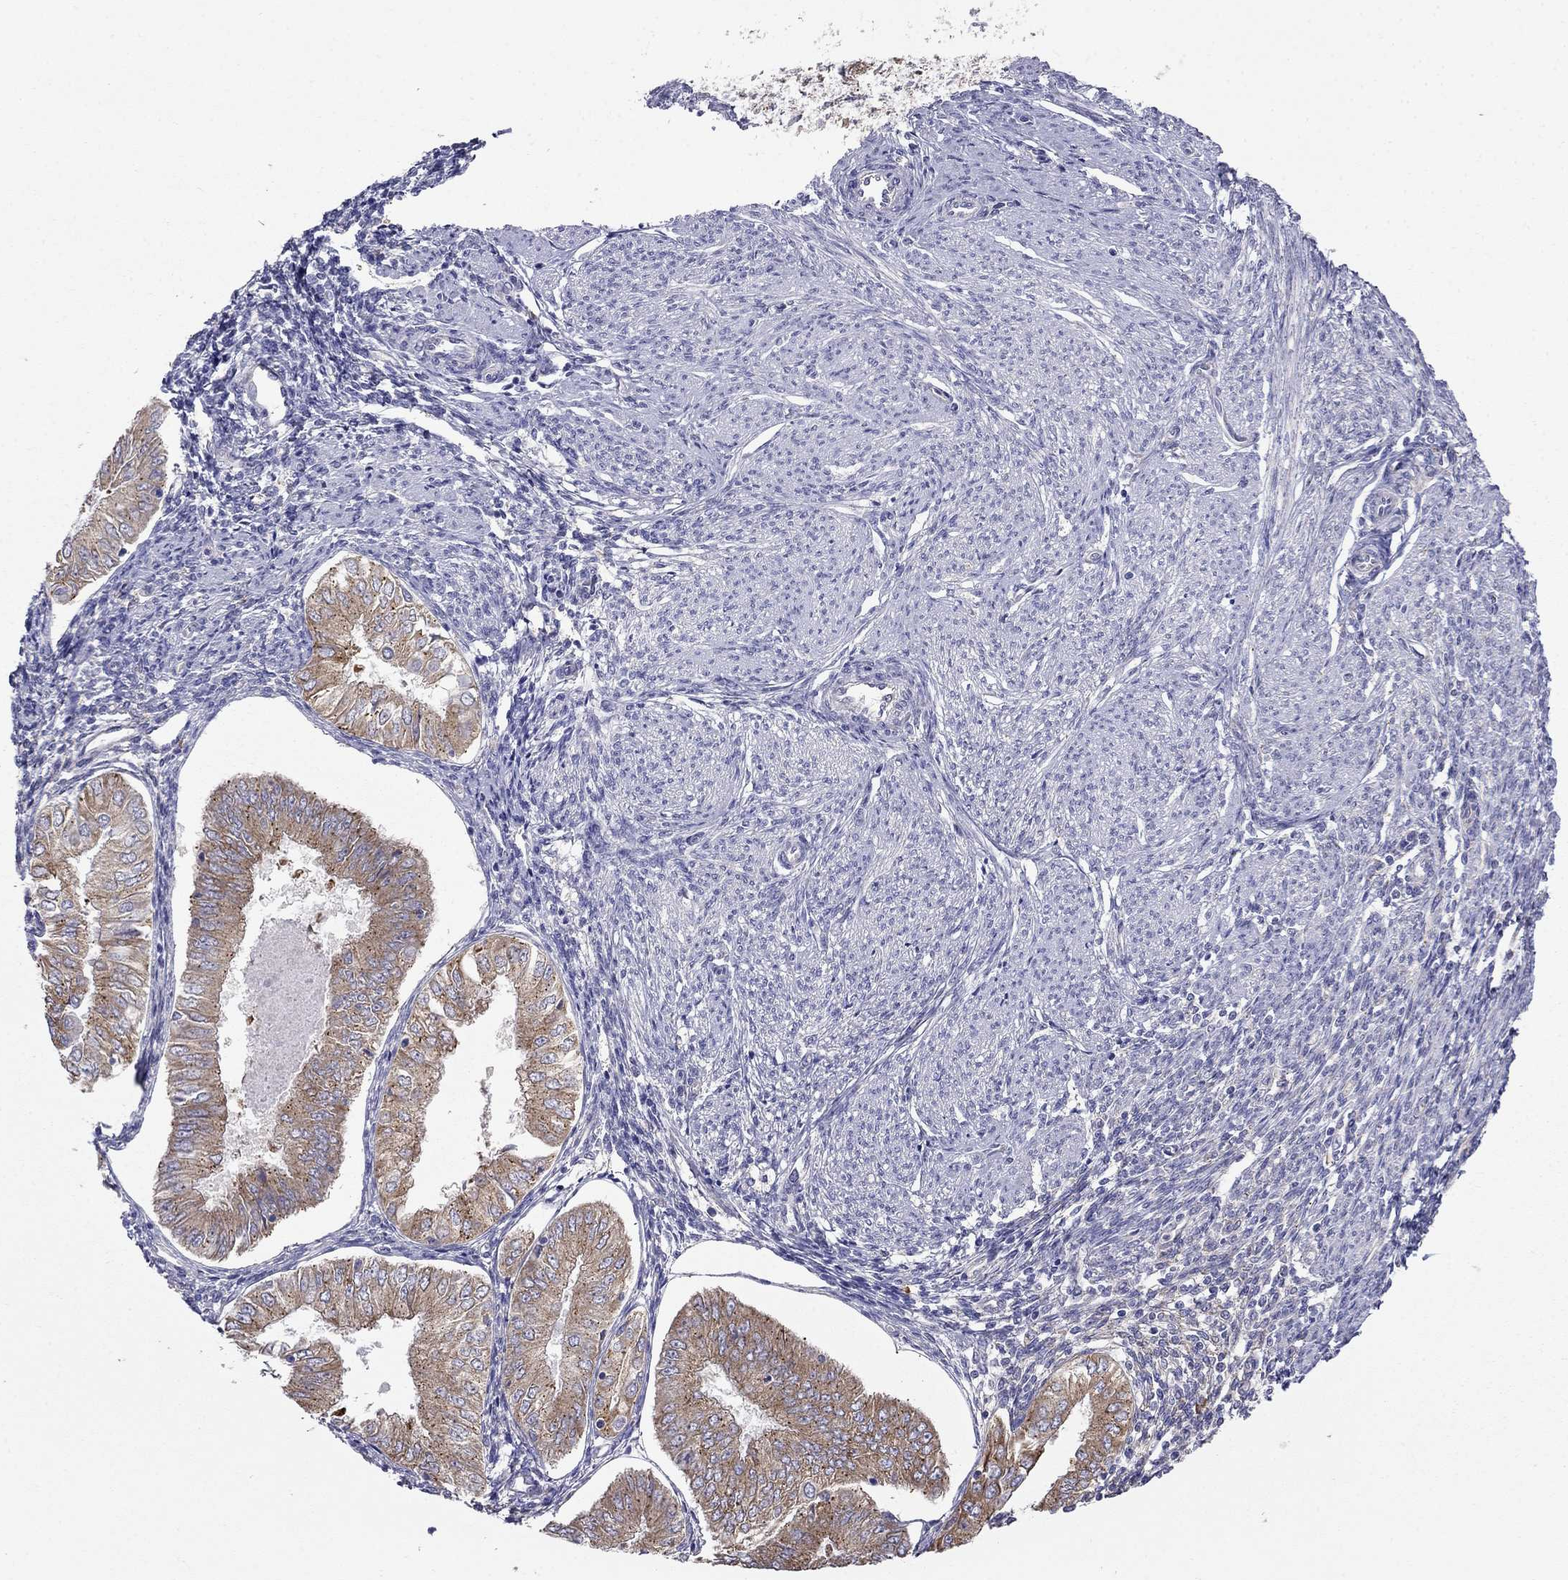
{"staining": {"intensity": "moderate", "quantity": ">75%", "location": "cytoplasmic/membranous"}, "tissue": "endometrial cancer", "cell_type": "Tumor cells", "image_type": "cancer", "snomed": [{"axis": "morphology", "description": "Adenocarcinoma, NOS"}, {"axis": "topography", "description": "Endometrium"}], "caption": "Protein analysis of endometrial adenocarcinoma tissue demonstrates moderate cytoplasmic/membranous positivity in about >75% of tumor cells.", "gene": "LONRF2", "patient": {"sex": "female", "age": 53}}